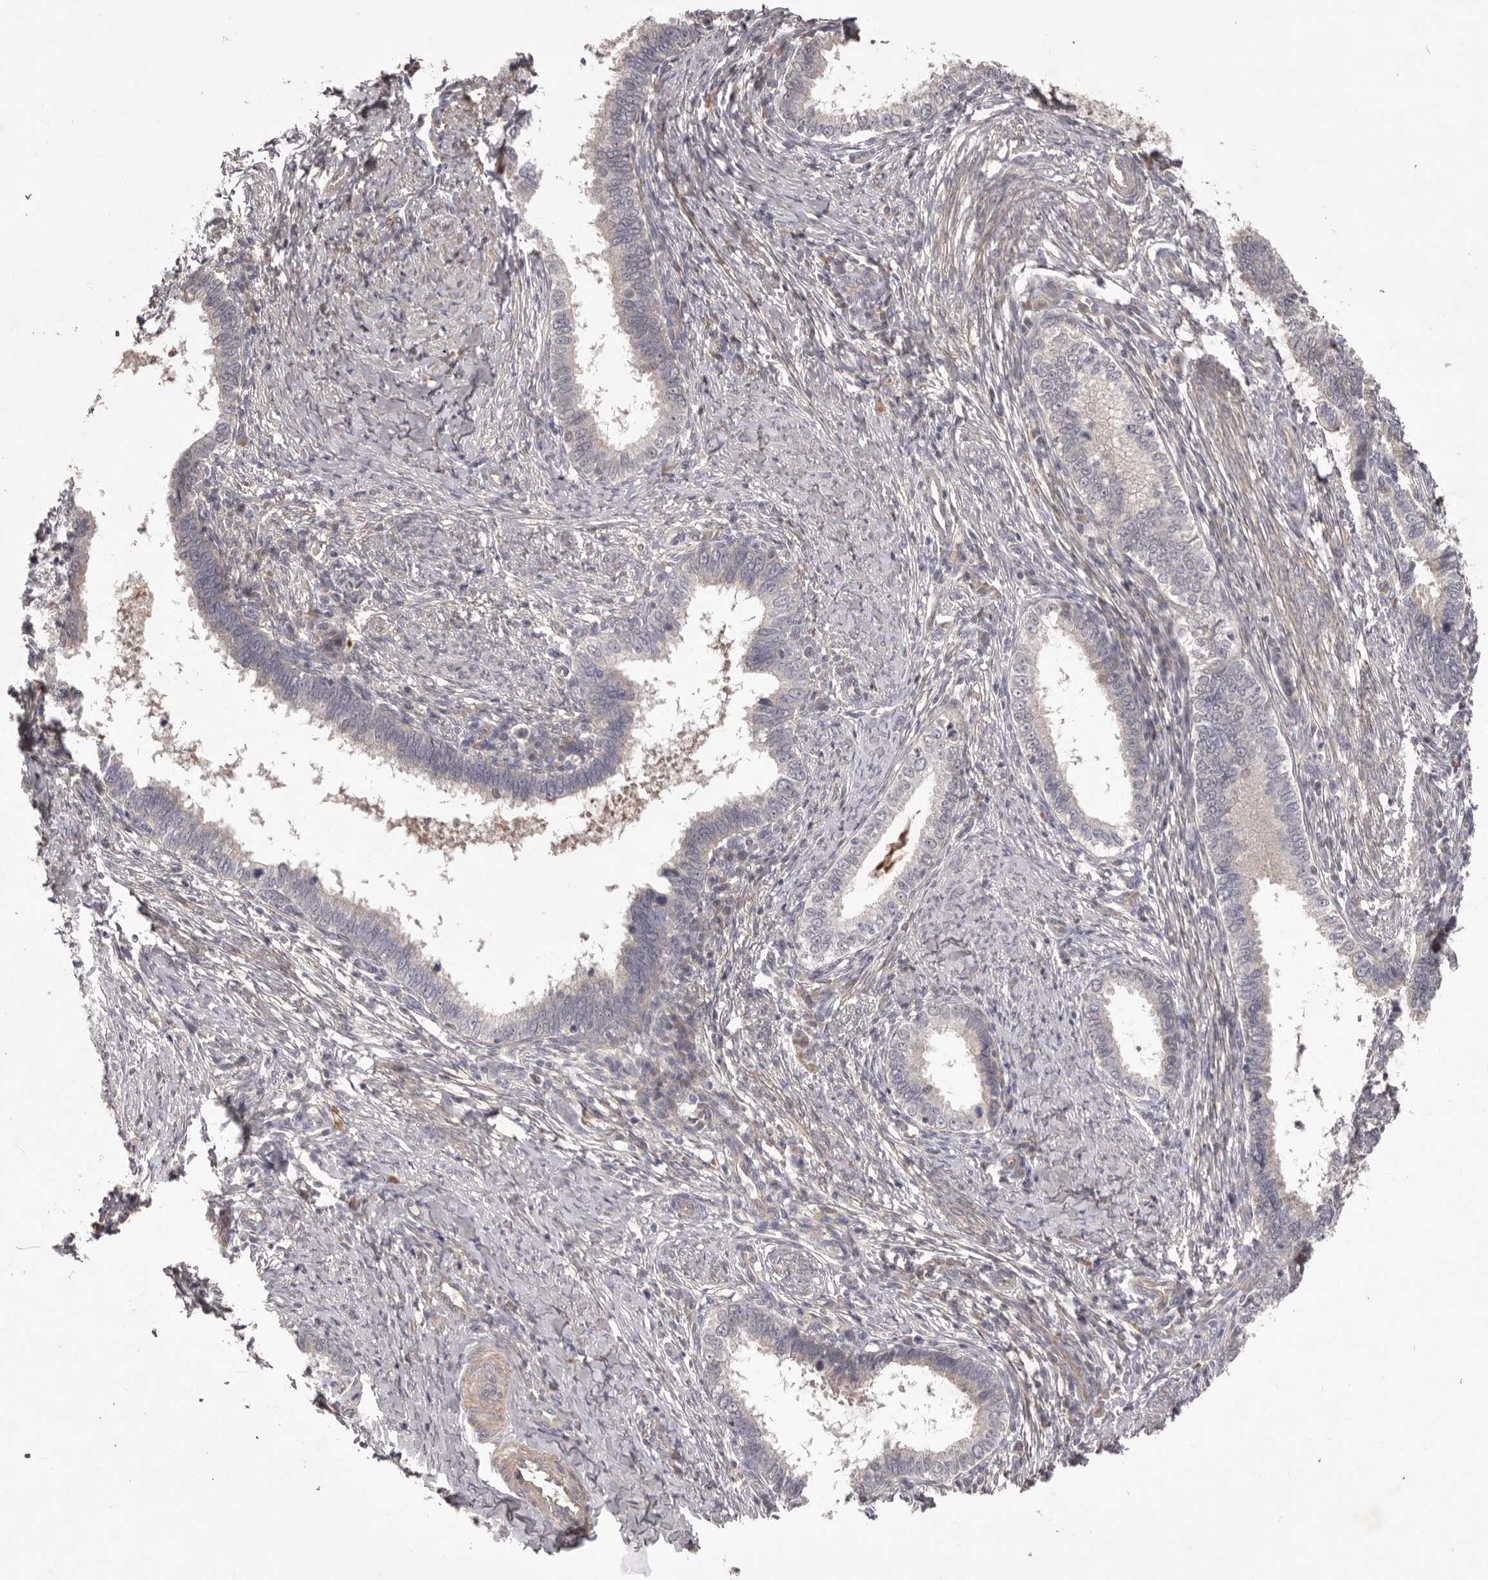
{"staining": {"intensity": "negative", "quantity": "none", "location": "none"}, "tissue": "cervical cancer", "cell_type": "Tumor cells", "image_type": "cancer", "snomed": [{"axis": "morphology", "description": "Adenocarcinoma, NOS"}, {"axis": "topography", "description": "Cervix"}], "caption": "Immunohistochemistry micrograph of neoplastic tissue: human cervical cancer (adenocarcinoma) stained with DAB (3,3'-diaminobenzidine) exhibits no significant protein positivity in tumor cells.", "gene": "HBS1L", "patient": {"sex": "female", "age": 36}}